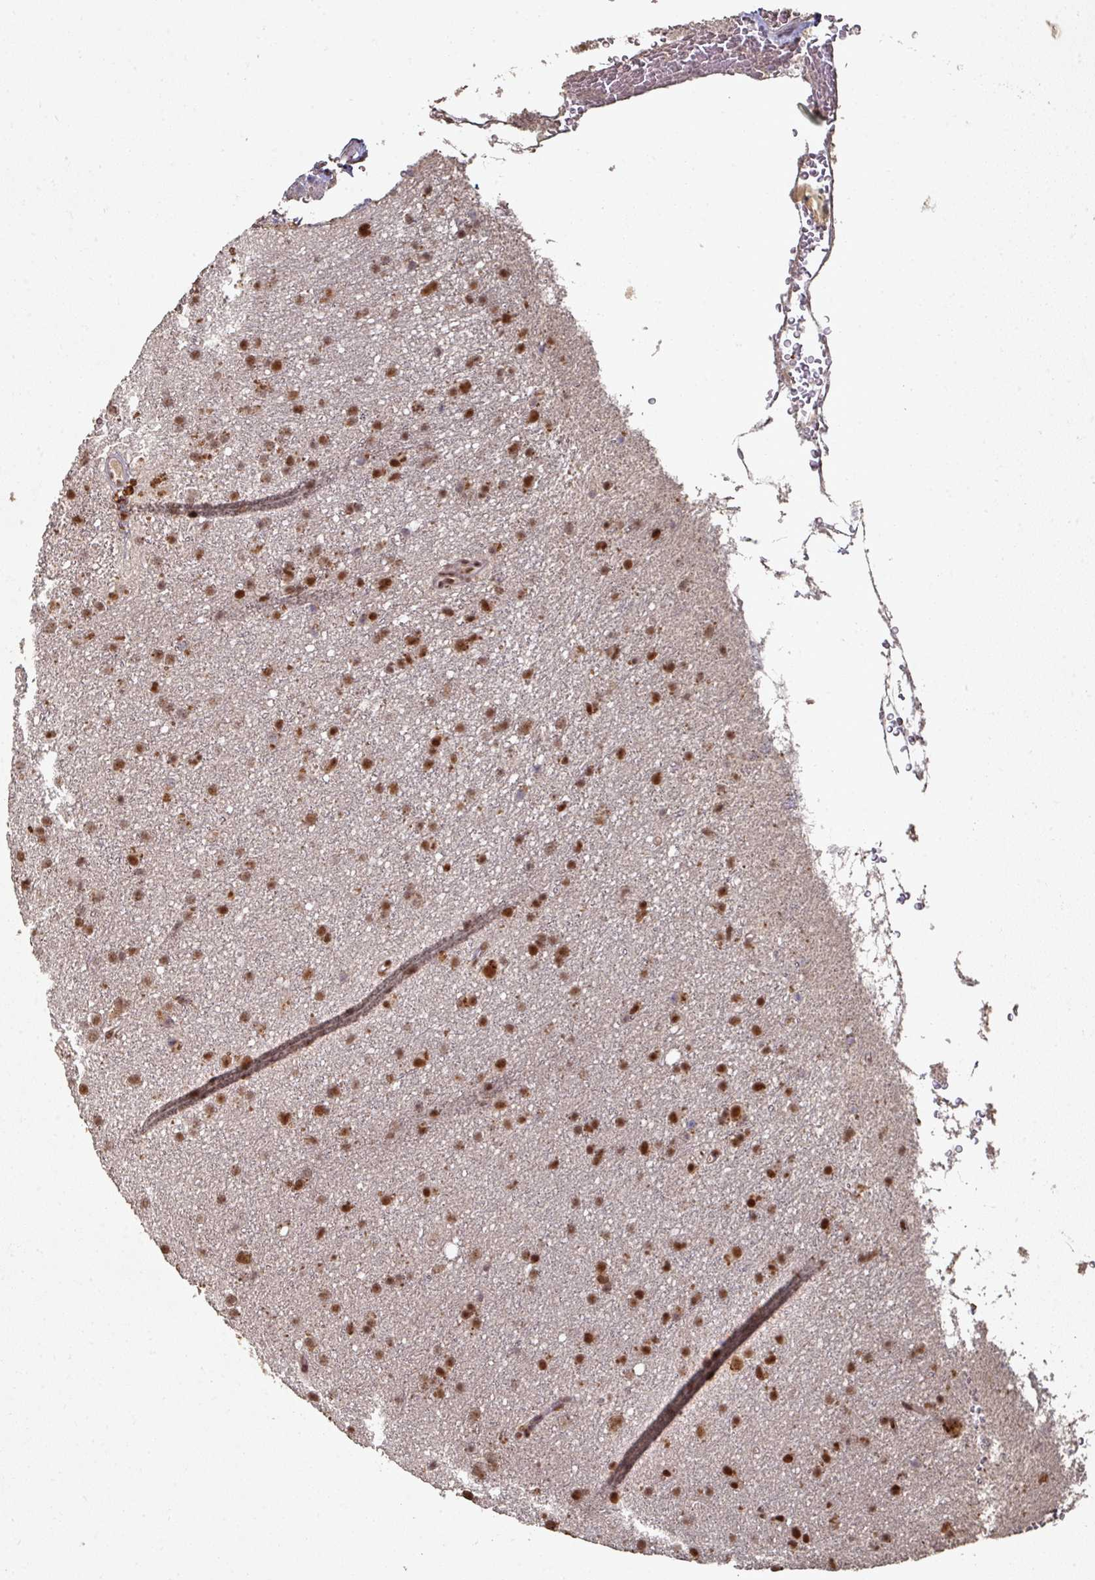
{"staining": {"intensity": "strong", "quantity": ">75%", "location": "nuclear"}, "tissue": "glioma", "cell_type": "Tumor cells", "image_type": "cancer", "snomed": [{"axis": "morphology", "description": "Glioma, malignant, Low grade"}, {"axis": "topography", "description": "Cerebral cortex"}], "caption": "The photomicrograph reveals a brown stain indicating the presence of a protein in the nuclear of tumor cells in malignant glioma (low-grade). (Stains: DAB in brown, nuclei in blue, Microscopy: brightfield microscopy at high magnification).", "gene": "MEPCE", "patient": {"sex": "female", "age": 39}}